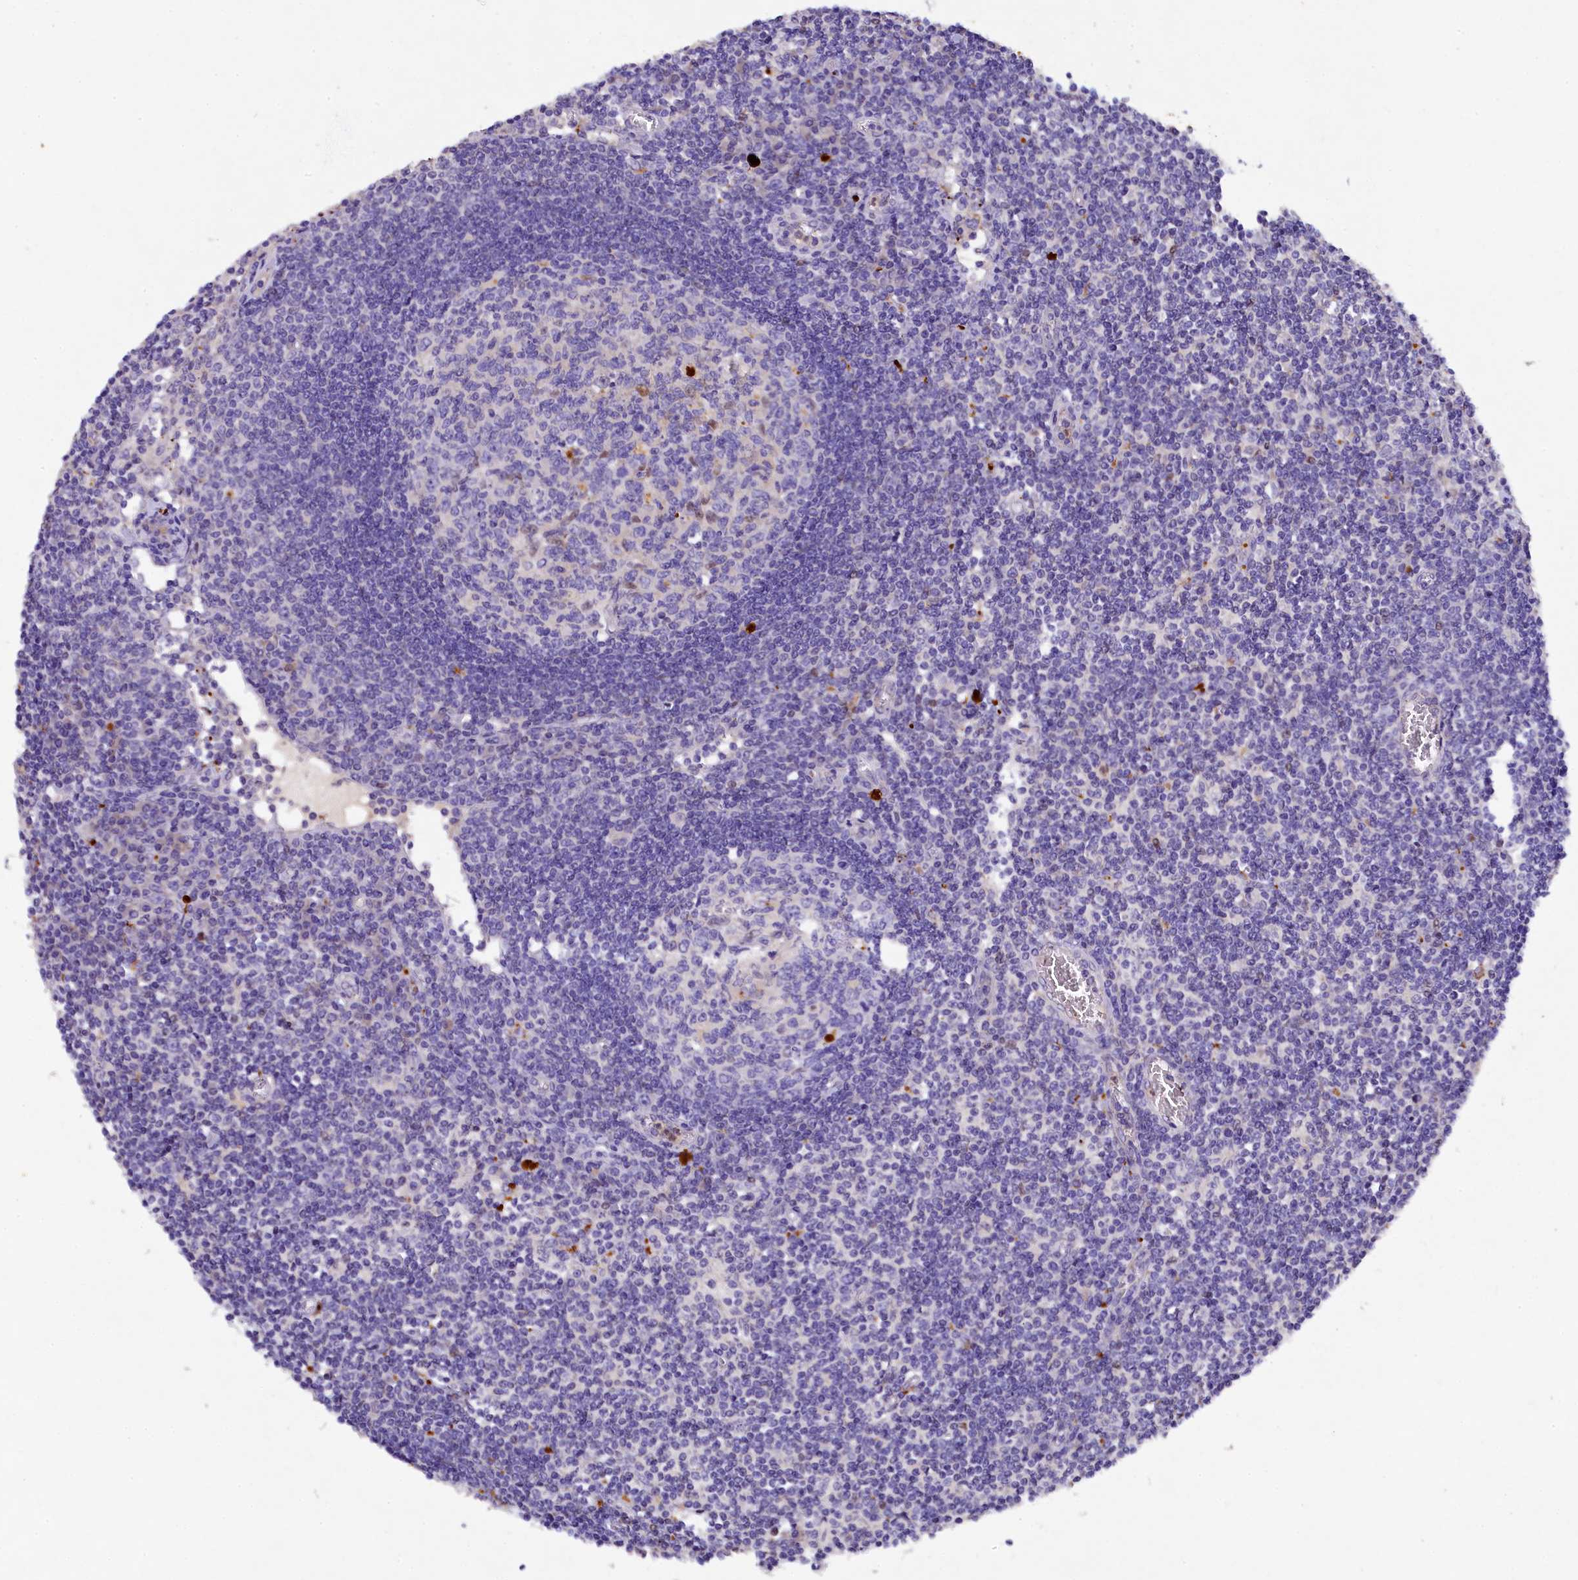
{"staining": {"intensity": "negative", "quantity": "none", "location": "none"}, "tissue": "lymph node", "cell_type": "Germinal center cells", "image_type": "normal", "snomed": [{"axis": "morphology", "description": "Normal tissue, NOS"}, {"axis": "topography", "description": "Lymph node"}], "caption": "A high-resolution image shows immunohistochemistry (IHC) staining of unremarkable lymph node, which shows no significant positivity in germinal center cells.", "gene": "TGDS", "patient": {"sex": "female", "age": 55}}